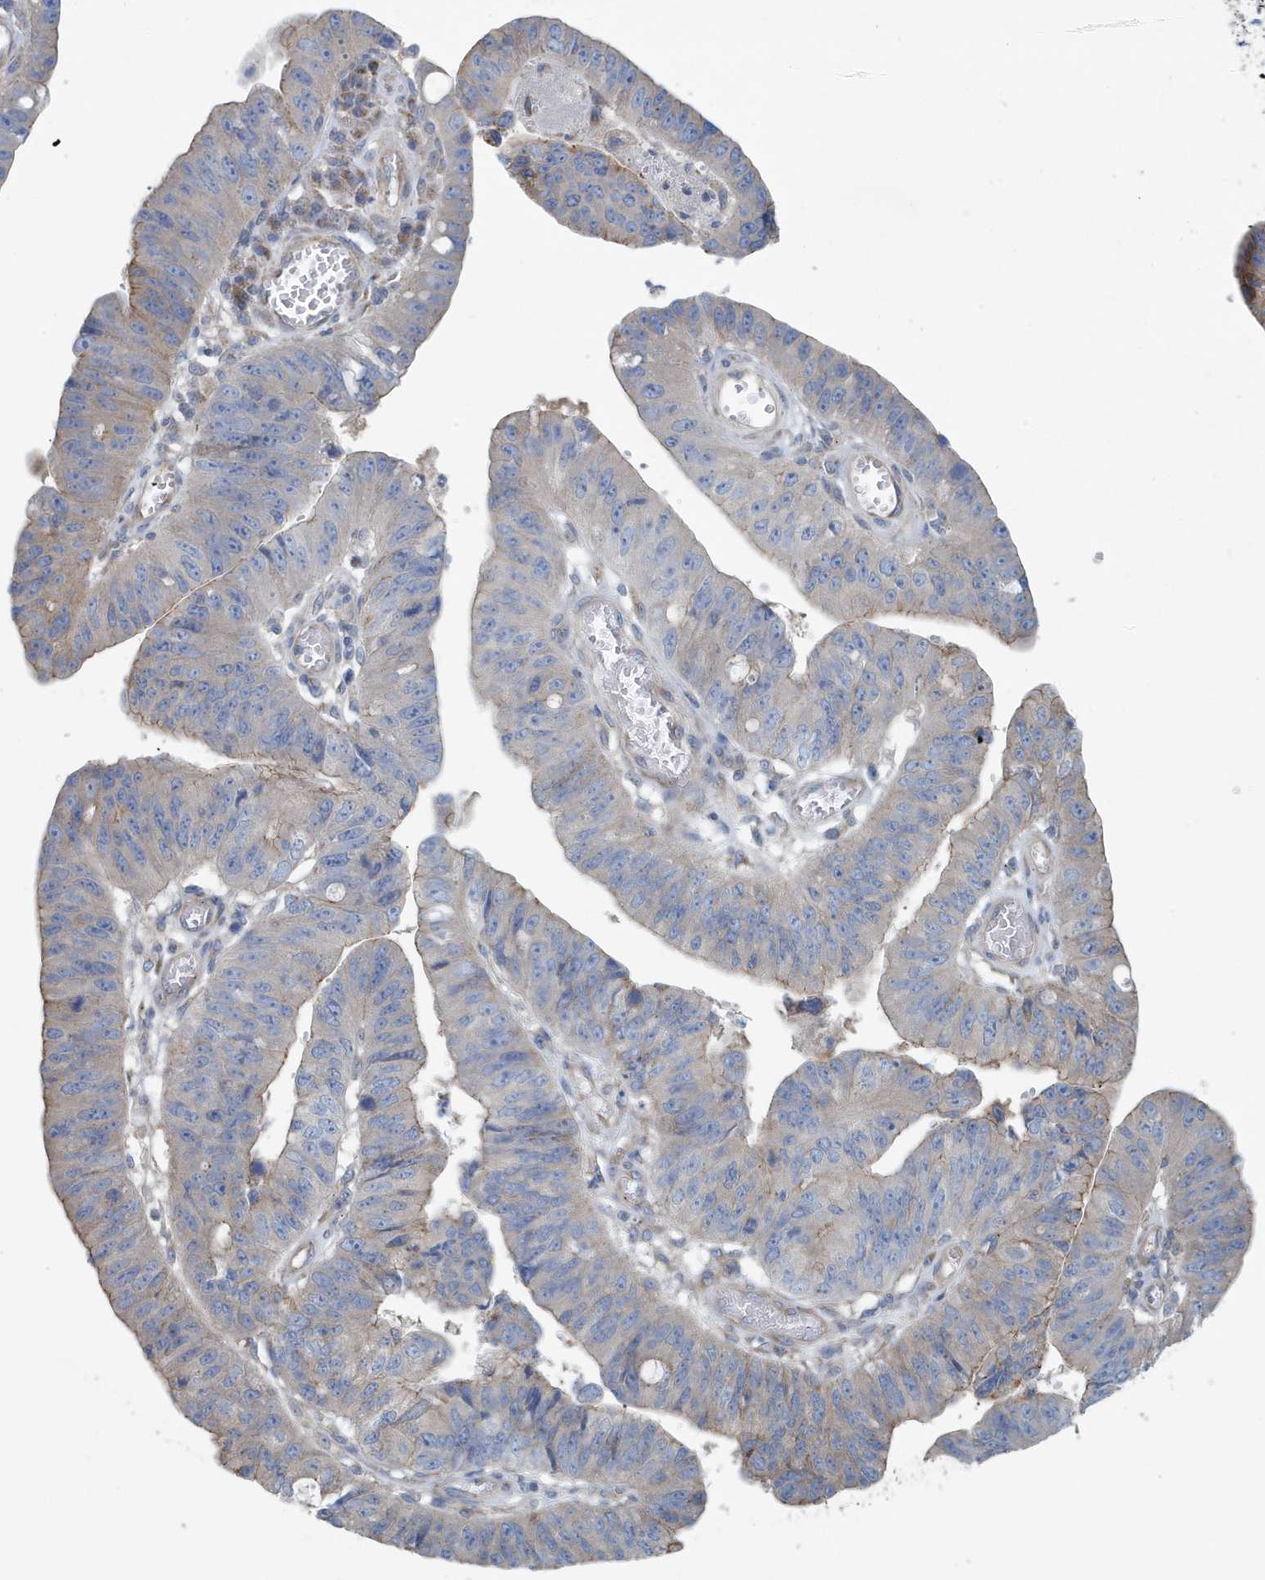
{"staining": {"intensity": "moderate", "quantity": "<25%", "location": "cytoplasmic/membranous"}, "tissue": "stomach cancer", "cell_type": "Tumor cells", "image_type": "cancer", "snomed": [{"axis": "morphology", "description": "Adenocarcinoma, NOS"}, {"axis": "topography", "description": "Stomach"}], "caption": "A photomicrograph of stomach adenocarcinoma stained for a protein exhibits moderate cytoplasmic/membranous brown staining in tumor cells.", "gene": "PPM1M", "patient": {"sex": "male", "age": 59}}